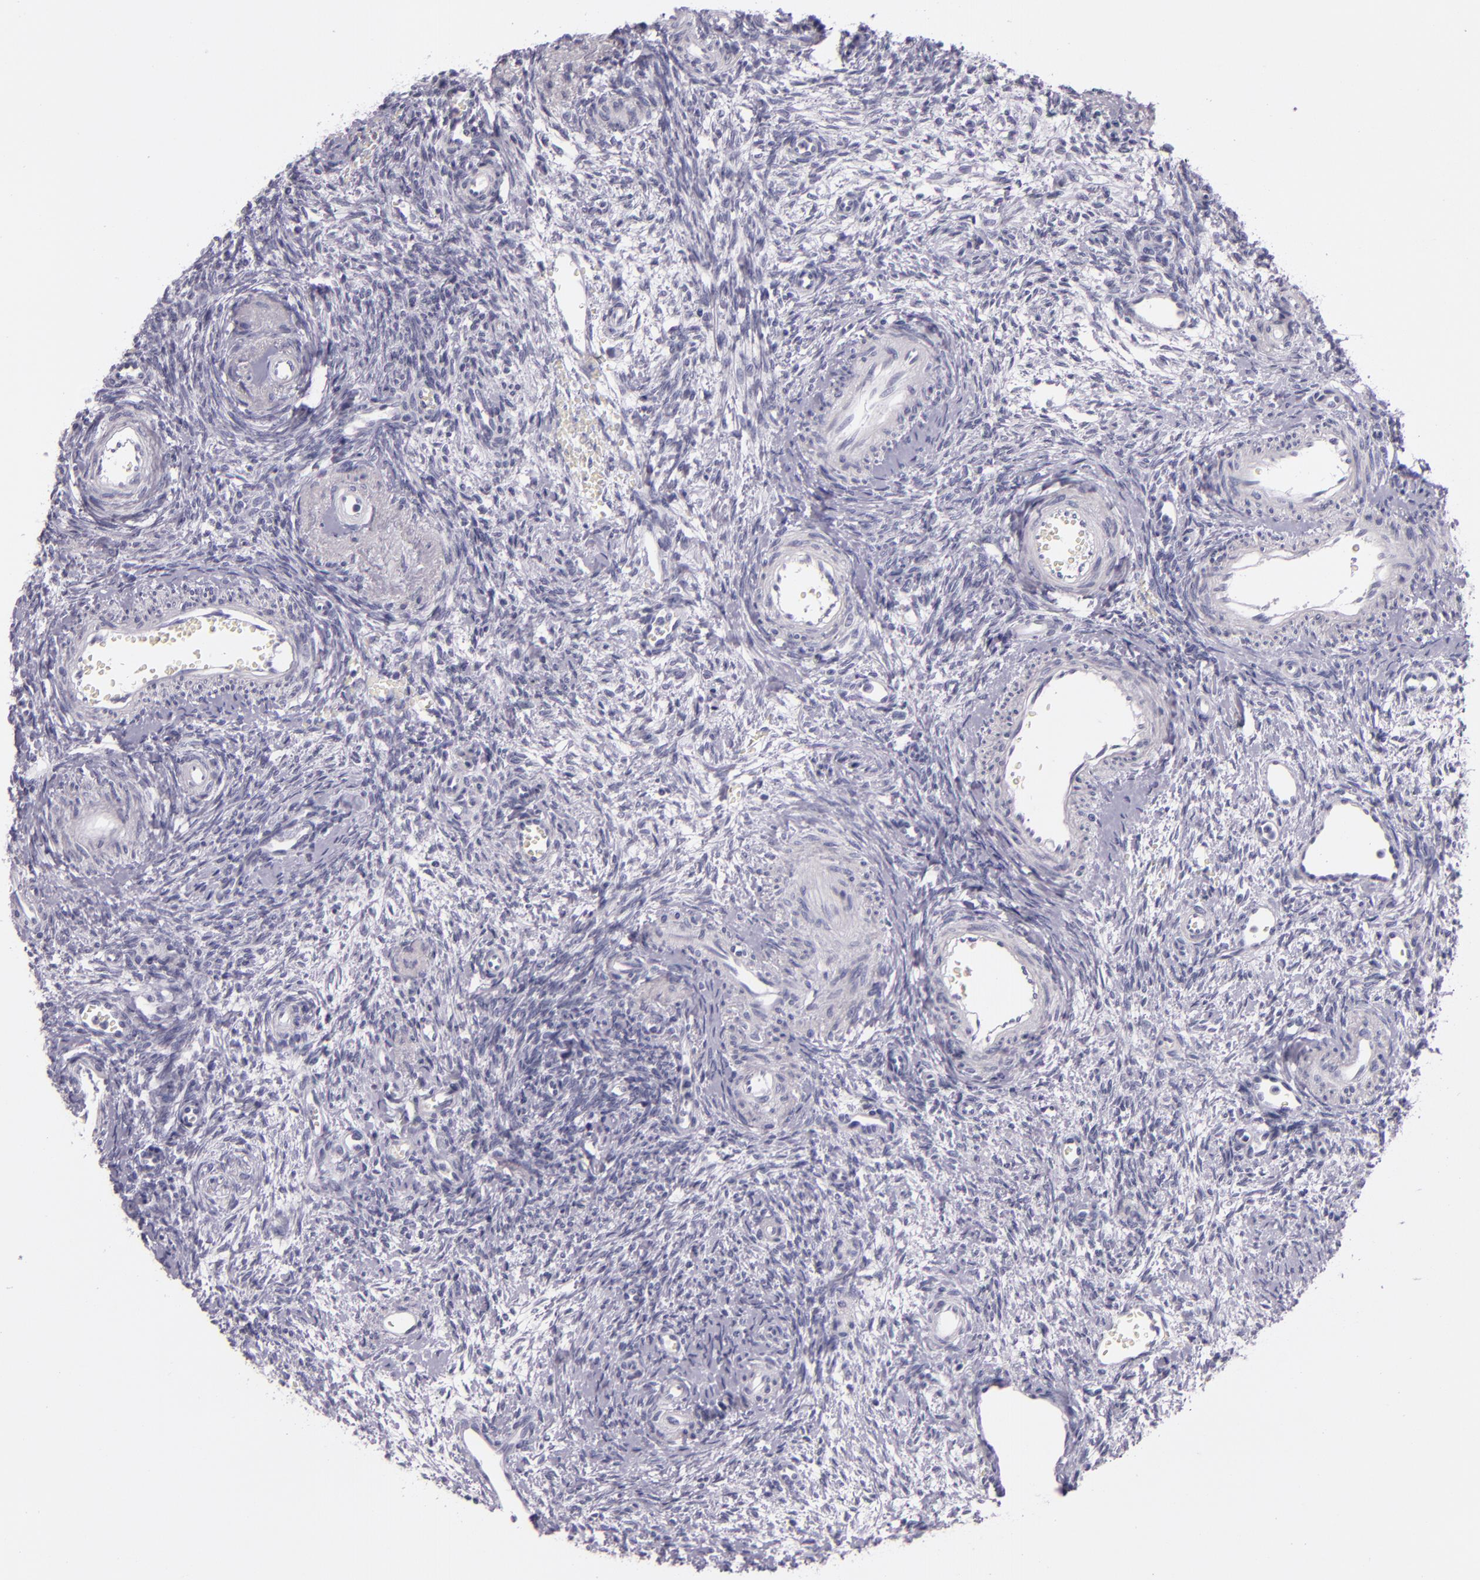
{"staining": {"intensity": "negative", "quantity": "none", "location": "none"}, "tissue": "ovary", "cell_type": "Follicle cells", "image_type": "normal", "snomed": [{"axis": "morphology", "description": "Normal tissue, NOS"}, {"axis": "topography", "description": "Ovary"}], "caption": "High power microscopy photomicrograph of an immunohistochemistry (IHC) histopathology image of unremarkable ovary, revealing no significant positivity in follicle cells.", "gene": "INA", "patient": {"sex": "female", "age": 39}}